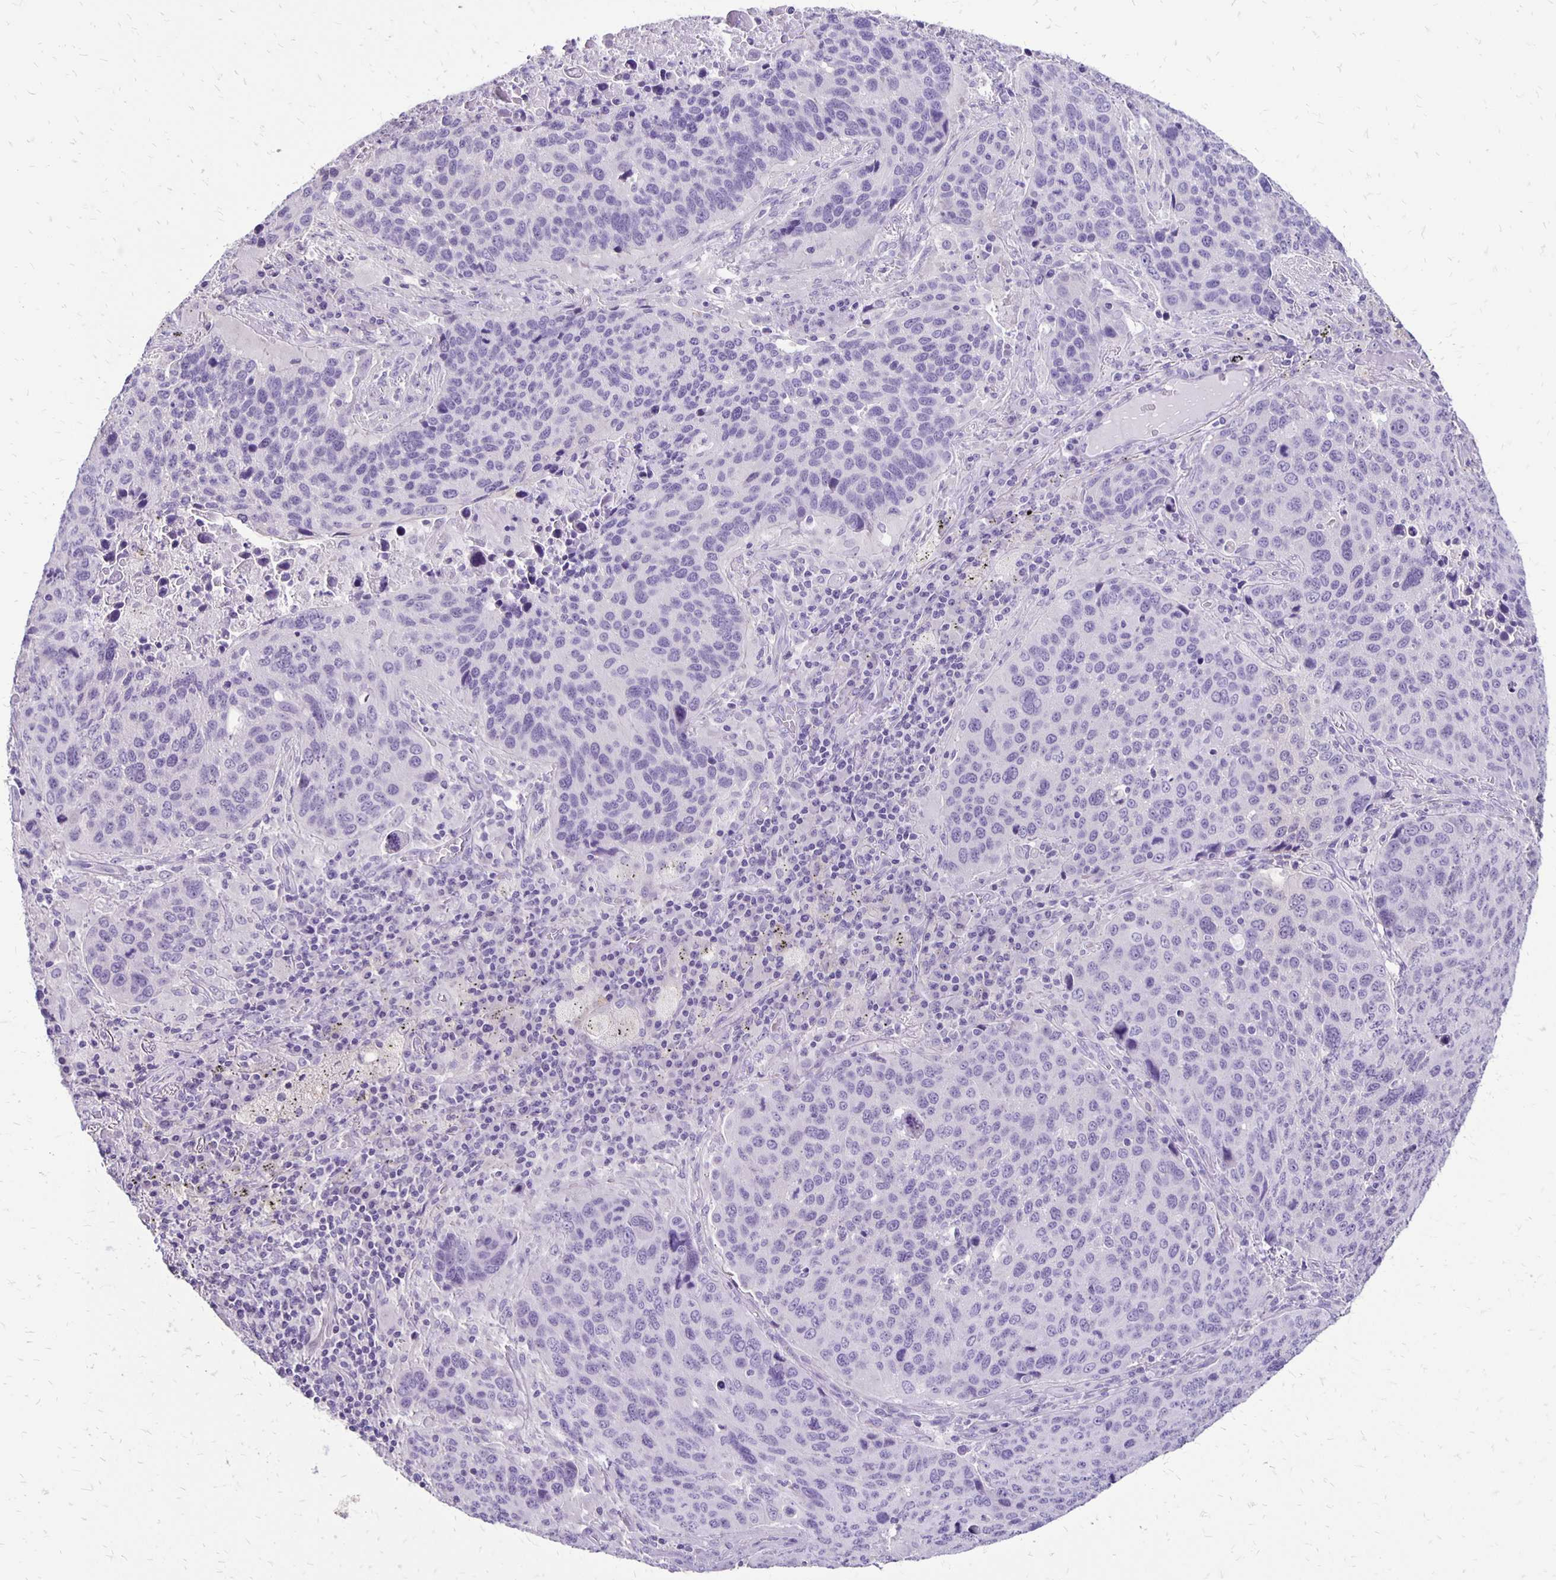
{"staining": {"intensity": "negative", "quantity": "none", "location": "none"}, "tissue": "lung cancer", "cell_type": "Tumor cells", "image_type": "cancer", "snomed": [{"axis": "morphology", "description": "Squamous cell carcinoma, NOS"}, {"axis": "topography", "description": "Lung"}], "caption": "Immunohistochemical staining of lung squamous cell carcinoma reveals no significant positivity in tumor cells.", "gene": "ANKRD45", "patient": {"sex": "male", "age": 68}}